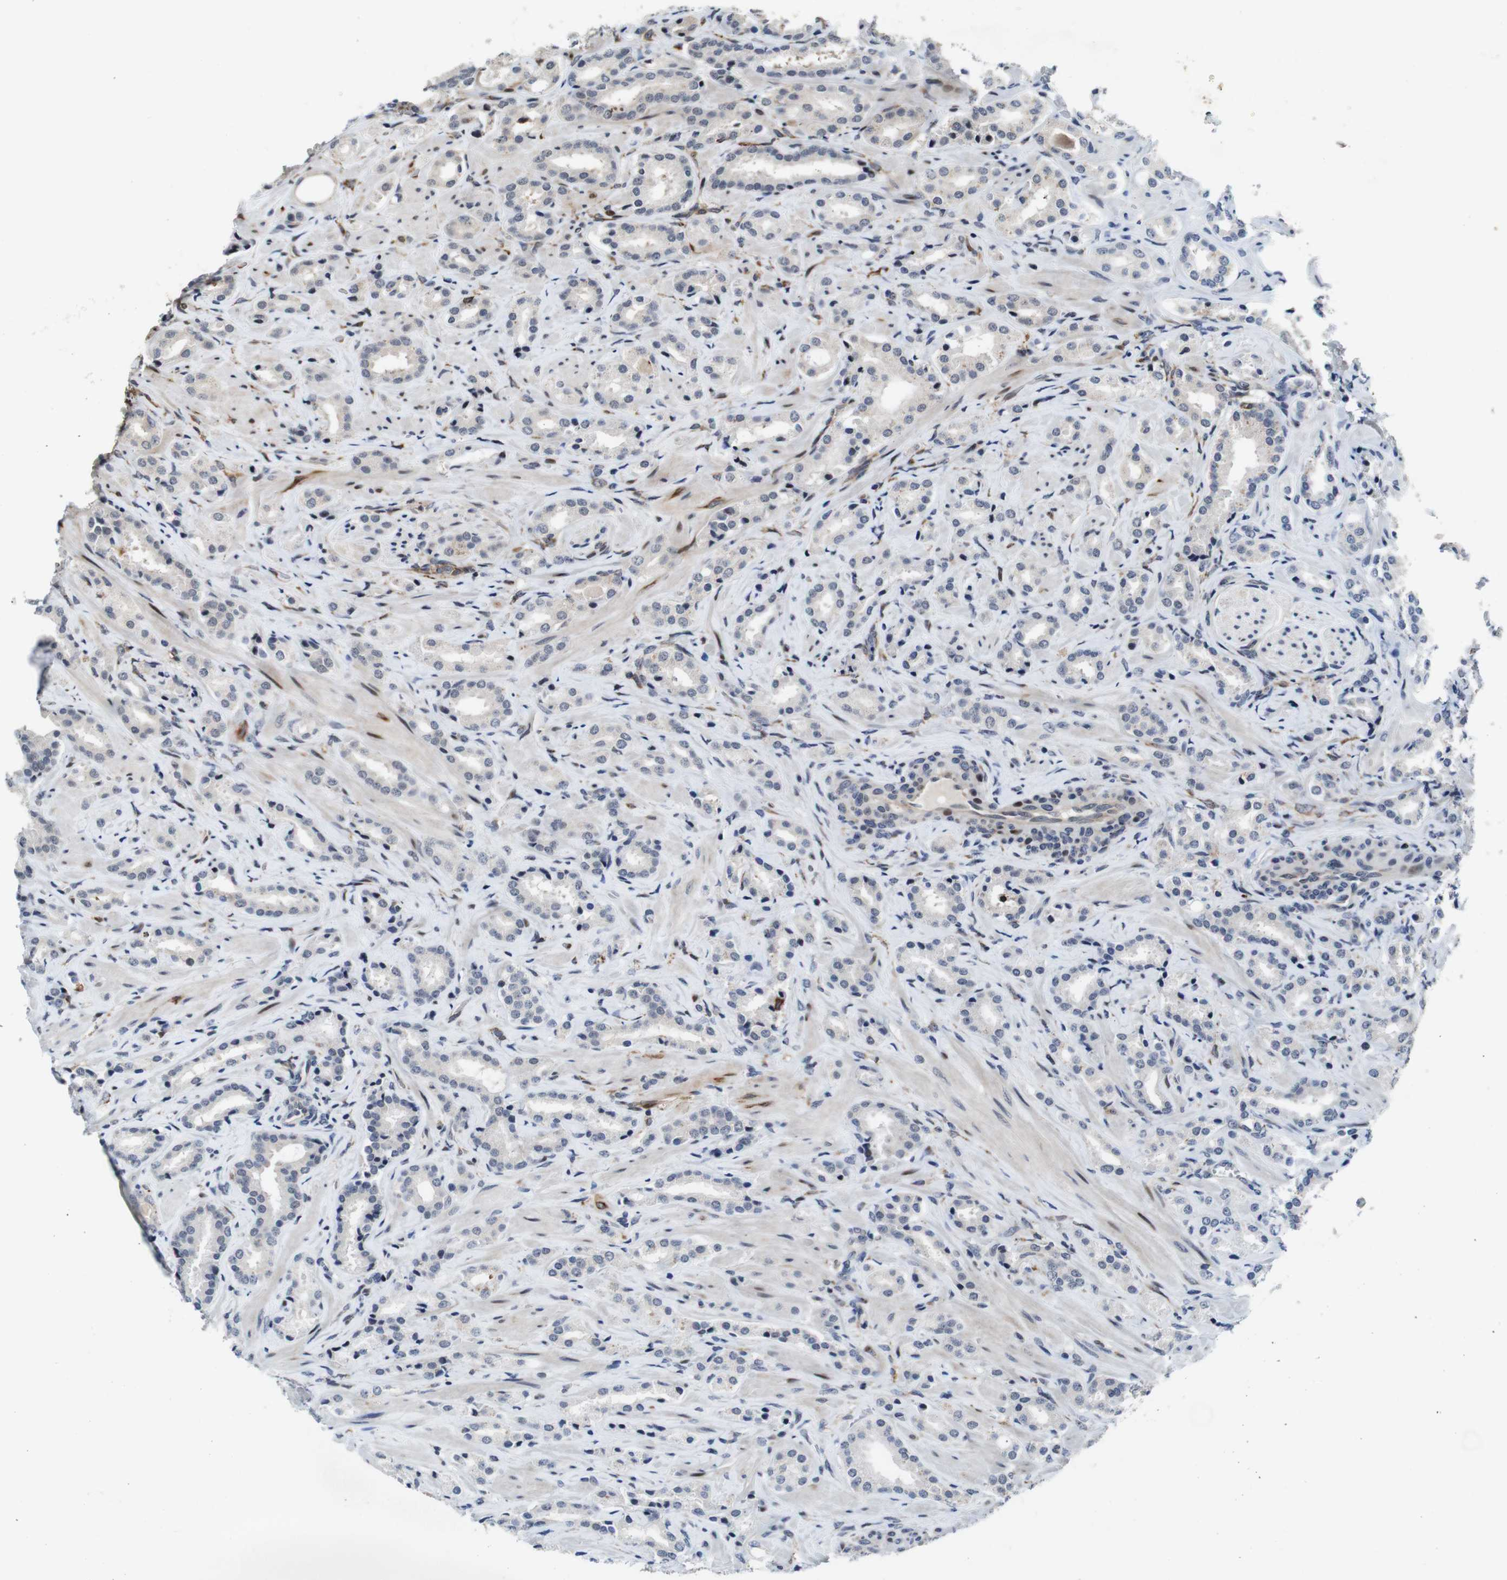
{"staining": {"intensity": "negative", "quantity": "none", "location": "none"}, "tissue": "prostate cancer", "cell_type": "Tumor cells", "image_type": "cancer", "snomed": [{"axis": "morphology", "description": "Adenocarcinoma, High grade"}, {"axis": "topography", "description": "Prostate"}], "caption": "Immunohistochemistry (IHC) photomicrograph of human prostate adenocarcinoma (high-grade) stained for a protein (brown), which demonstrates no positivity in tumor cells.", "gene": "EIF4G1", "patient": {"sex": "male", "age": 64}}